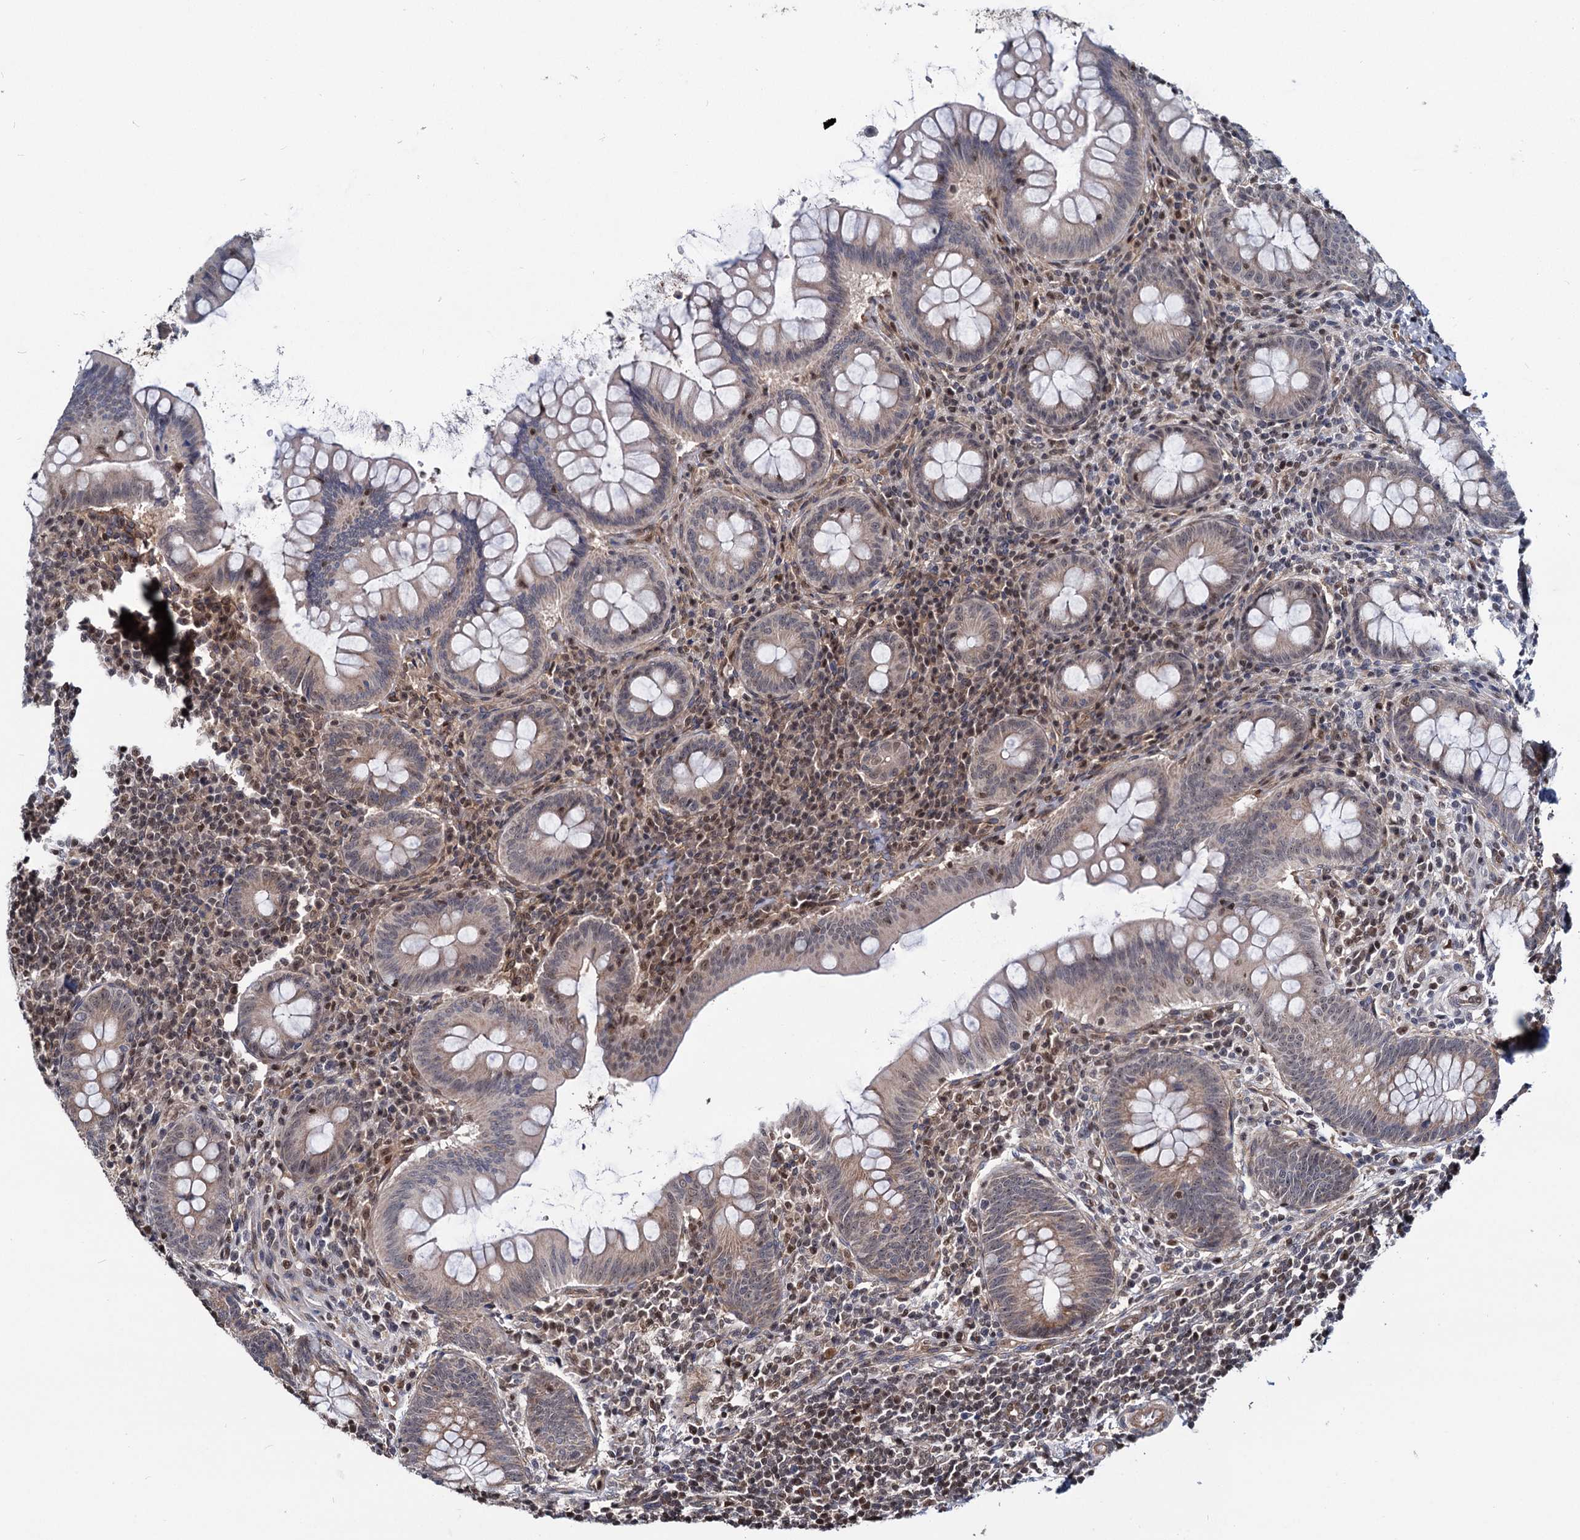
{"staining": {"intensity": "weak", "quantity": "25%-75%", "location": "cytoplasmic/membranous,nuclear"}, "tissue": "appendix", "cell_type": "Glandular cells", "image_type": "normal", "snomed": [{"axis": "morphology", "description": "Normal tissue, NOS"}, {"axis": "topography", "description": "Appendix"}], "caption": "A histopathology image of appendix stained for a protein exhibits weak cytoplasmic/membranous,nuclear brown staining in glandular cells. (IHC, brightfield microscopy, high magnification).", "gene": "UBLCP1", "patient": {"sex": "female", "age": 33}}